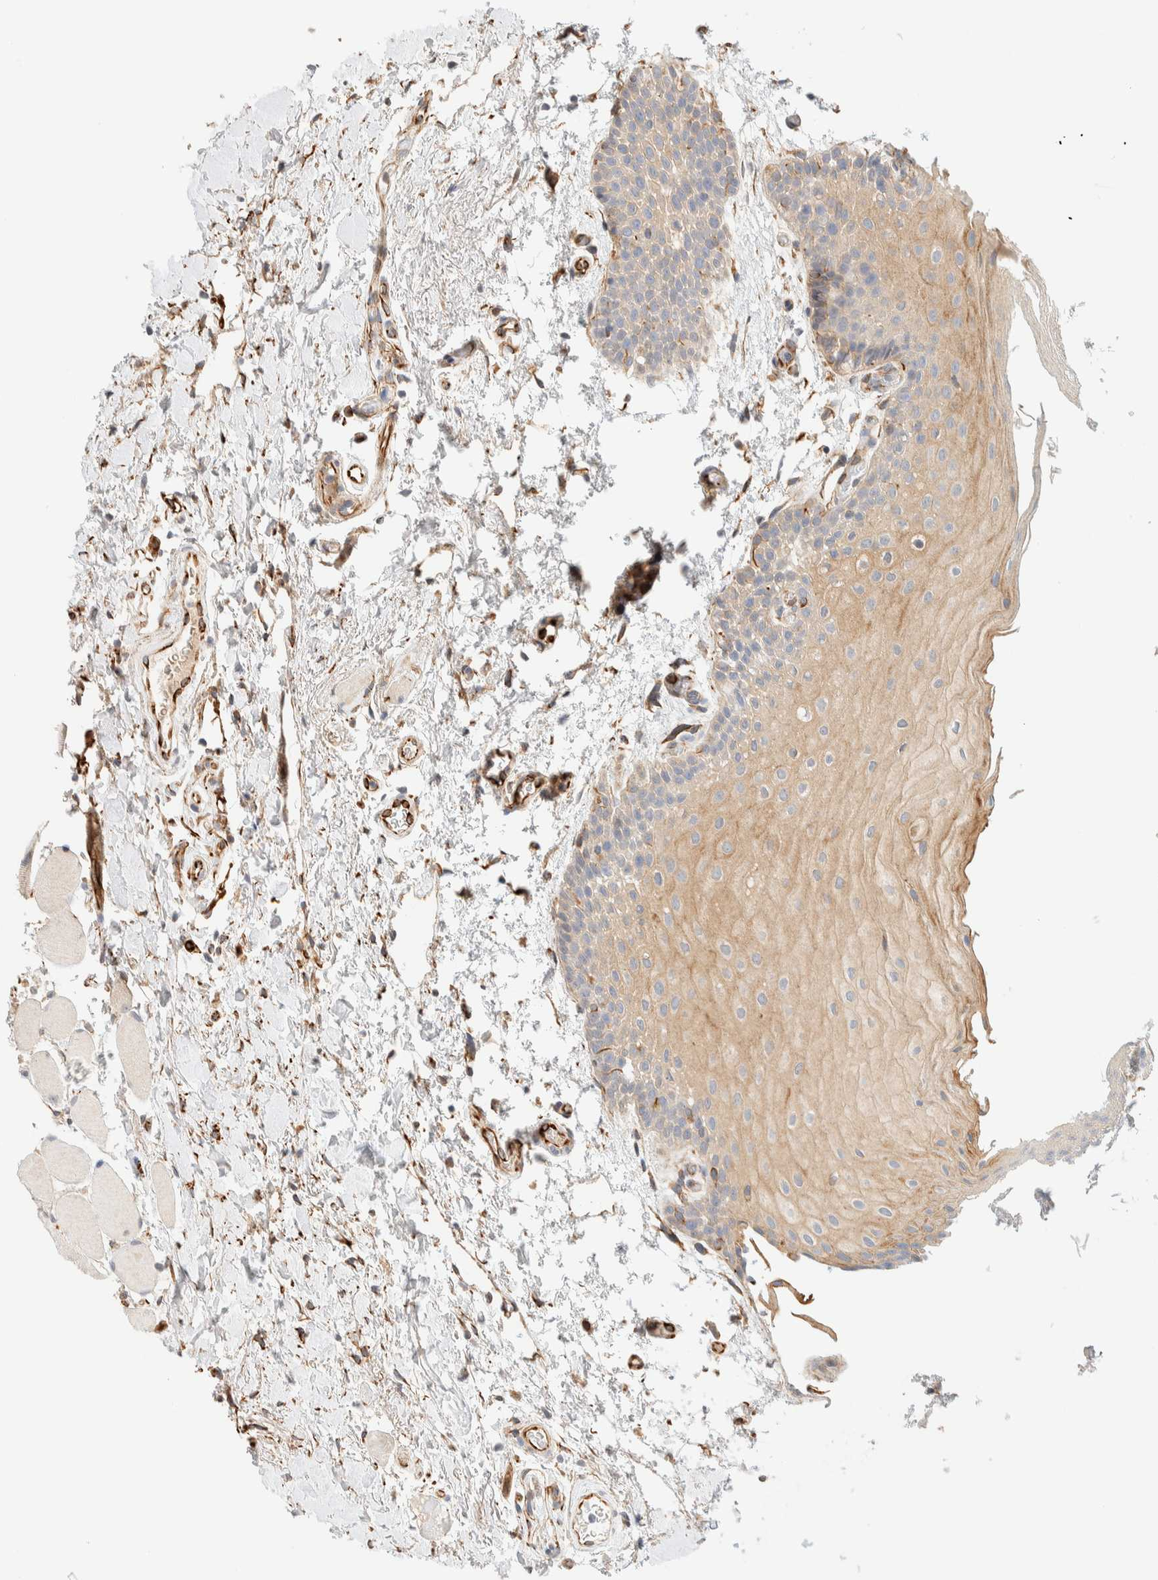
{"staining": {"intensity": "weak", "quantity": ">75%", "location": "cytoplasmic/membranous"}, "tissue": "oral mucosa", "cell_type": "Squamous epithelial cells", "image_type": "normal", "snomed": [{"axis": "morphology", "description": "Normal tissue, NOS"}, {"axis": "topography", "description": "Oral tissue"}], "caption": "Immunohistochemistry histopathology image of unremarkable oral mucosa: human oral mucosa stained using immunohistochemistry (IHC) shows low levels of weak protein expression localized specifically in the cytoplasmic/membranous of squamous epithelial cells, appearing as a cytoplasmic/membranous brown color.", "gene": "FAT1", "patient": {"sex": "male", "age": 62}}